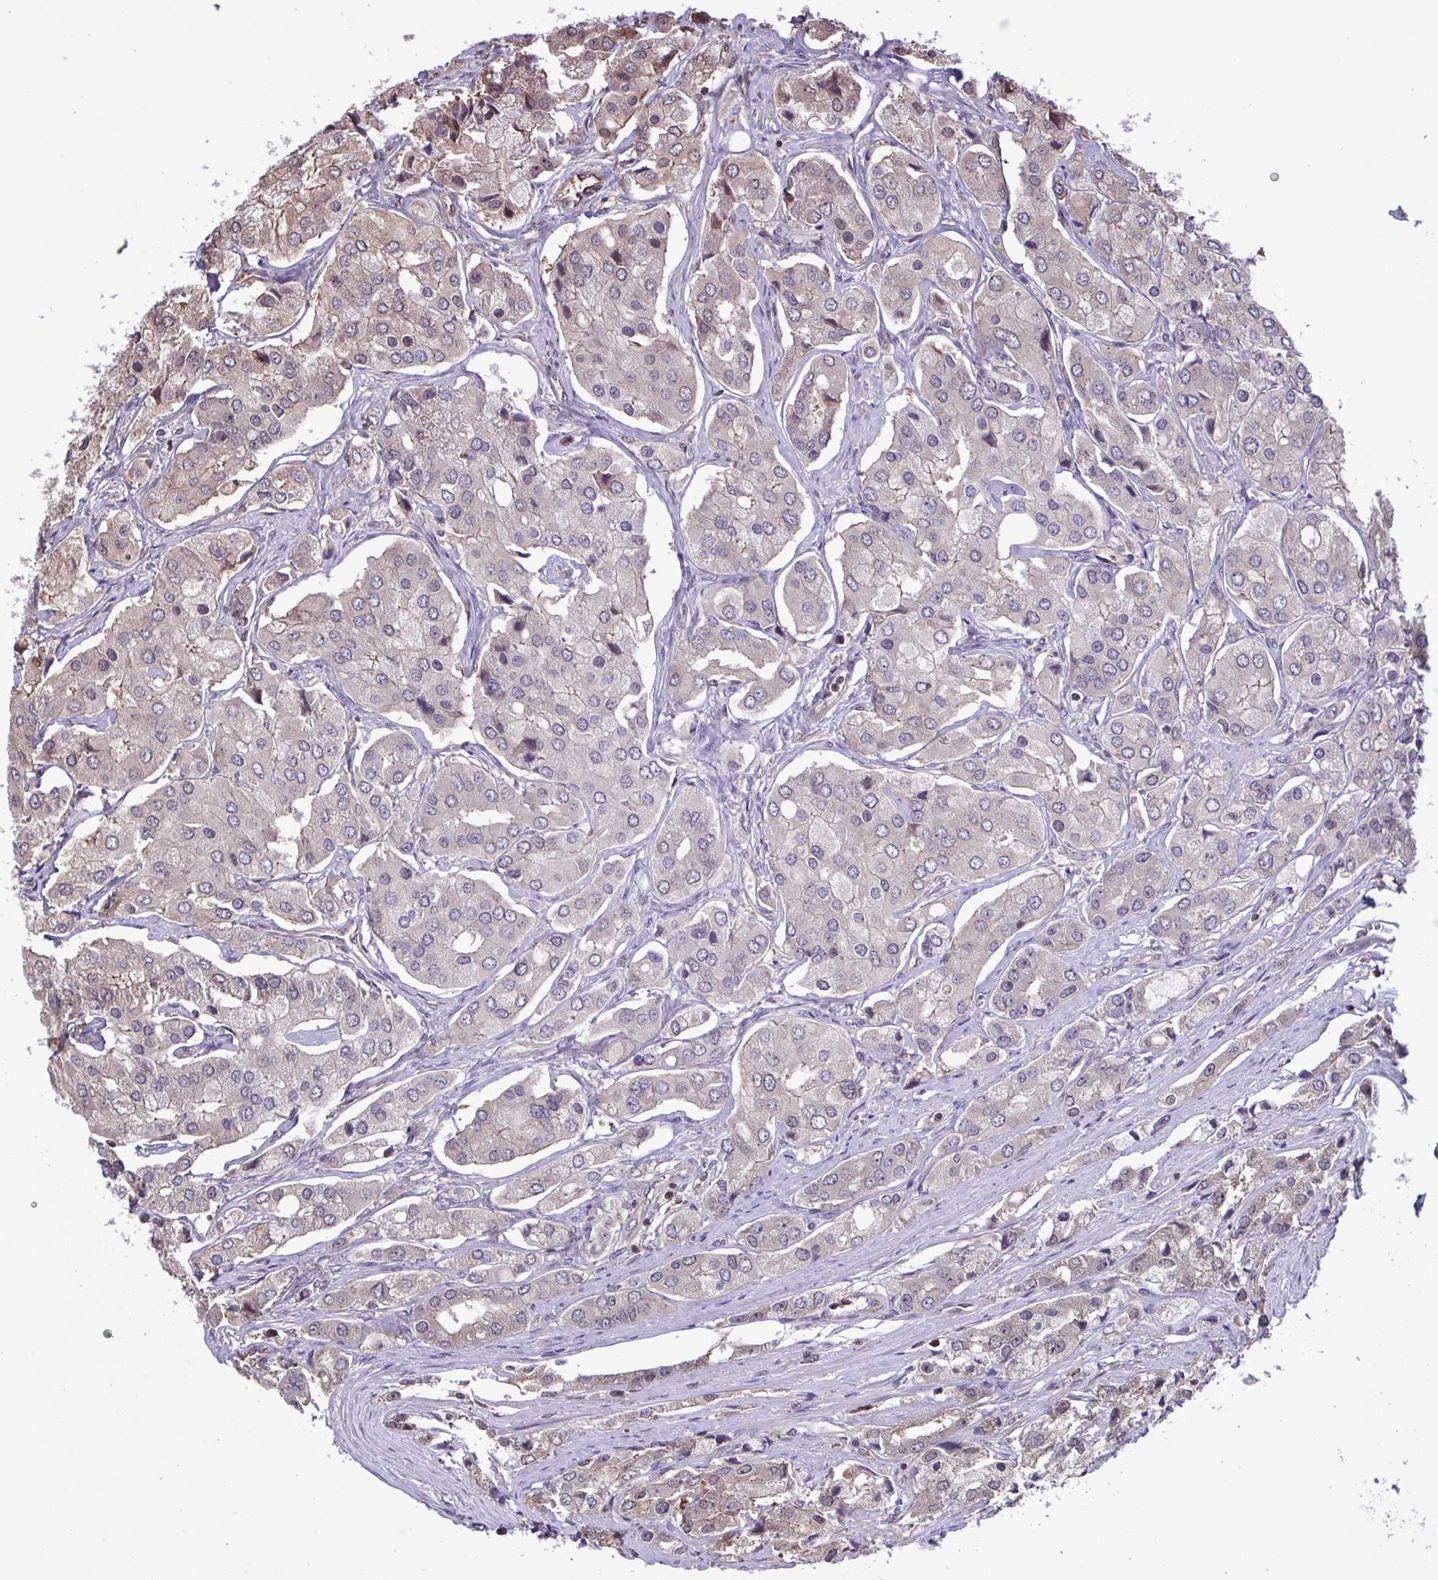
{"staining": {"intensity": "weak", "quantity": "<25%", "location": "cytoplasmic/membranous"}, "tissue": "prostate cancer", "cell_type": "Tumor cells", "image_type": "cancer", "snomed": [{"axis": "morphology", "description": "Adenocarcinoma, Low grade"}, {"axis": "topography", "description": "Prostate"}], "caption": "Prostate cancer (adenocarcinoma (low-grade)) stained for a protein using immunohistochemistry exhibits no staining tumor cells.", "gene": "SEC63", "patient": {"sex": "male", "age": 69}}